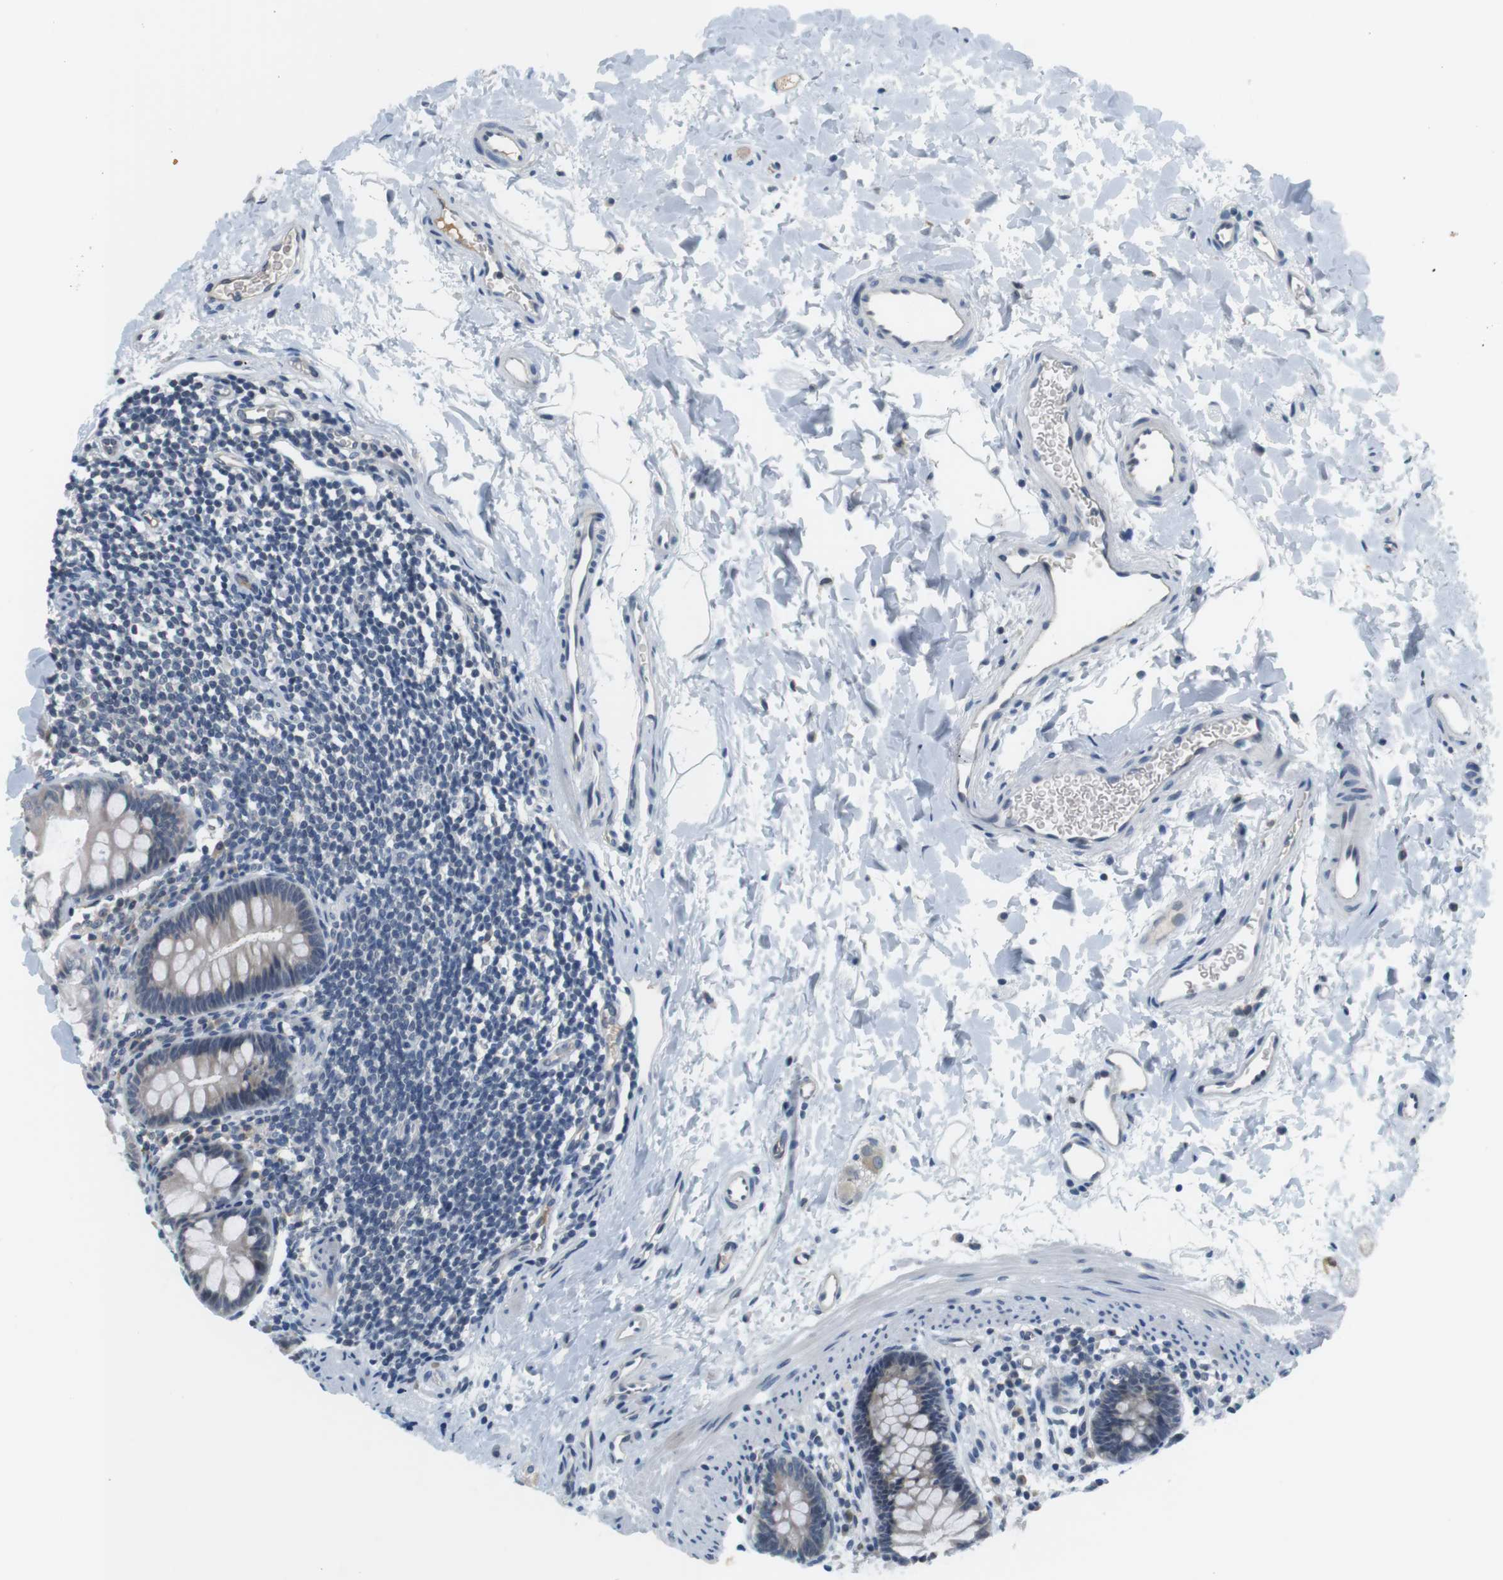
{"staining": {"intensity": "weak", "quantity": "<25%", "location": "cytoplasmic/membranous"}, "tissue": "rectum", "cell_type": "Glandular cells", "image_type": "normal", "snomed": [{"axis": "morphology", "description": "Normal tissue, NOS"}, {"axis": "topography", "description": "Rectum"}], "caption": "This image is of benign rectum stained with immunohistochemistry to label a protein in brown with the nuclei are counter-stained blue. There is no staining in glandular cells. Brightfield microscopy of IHC stained with DAB (3,3'-diaminobenzidine) (brown) and hematoxylin (blue), captured at high magnification.", "gene": "WNT7A", "patient": {"sex": "female", "age": 24}}